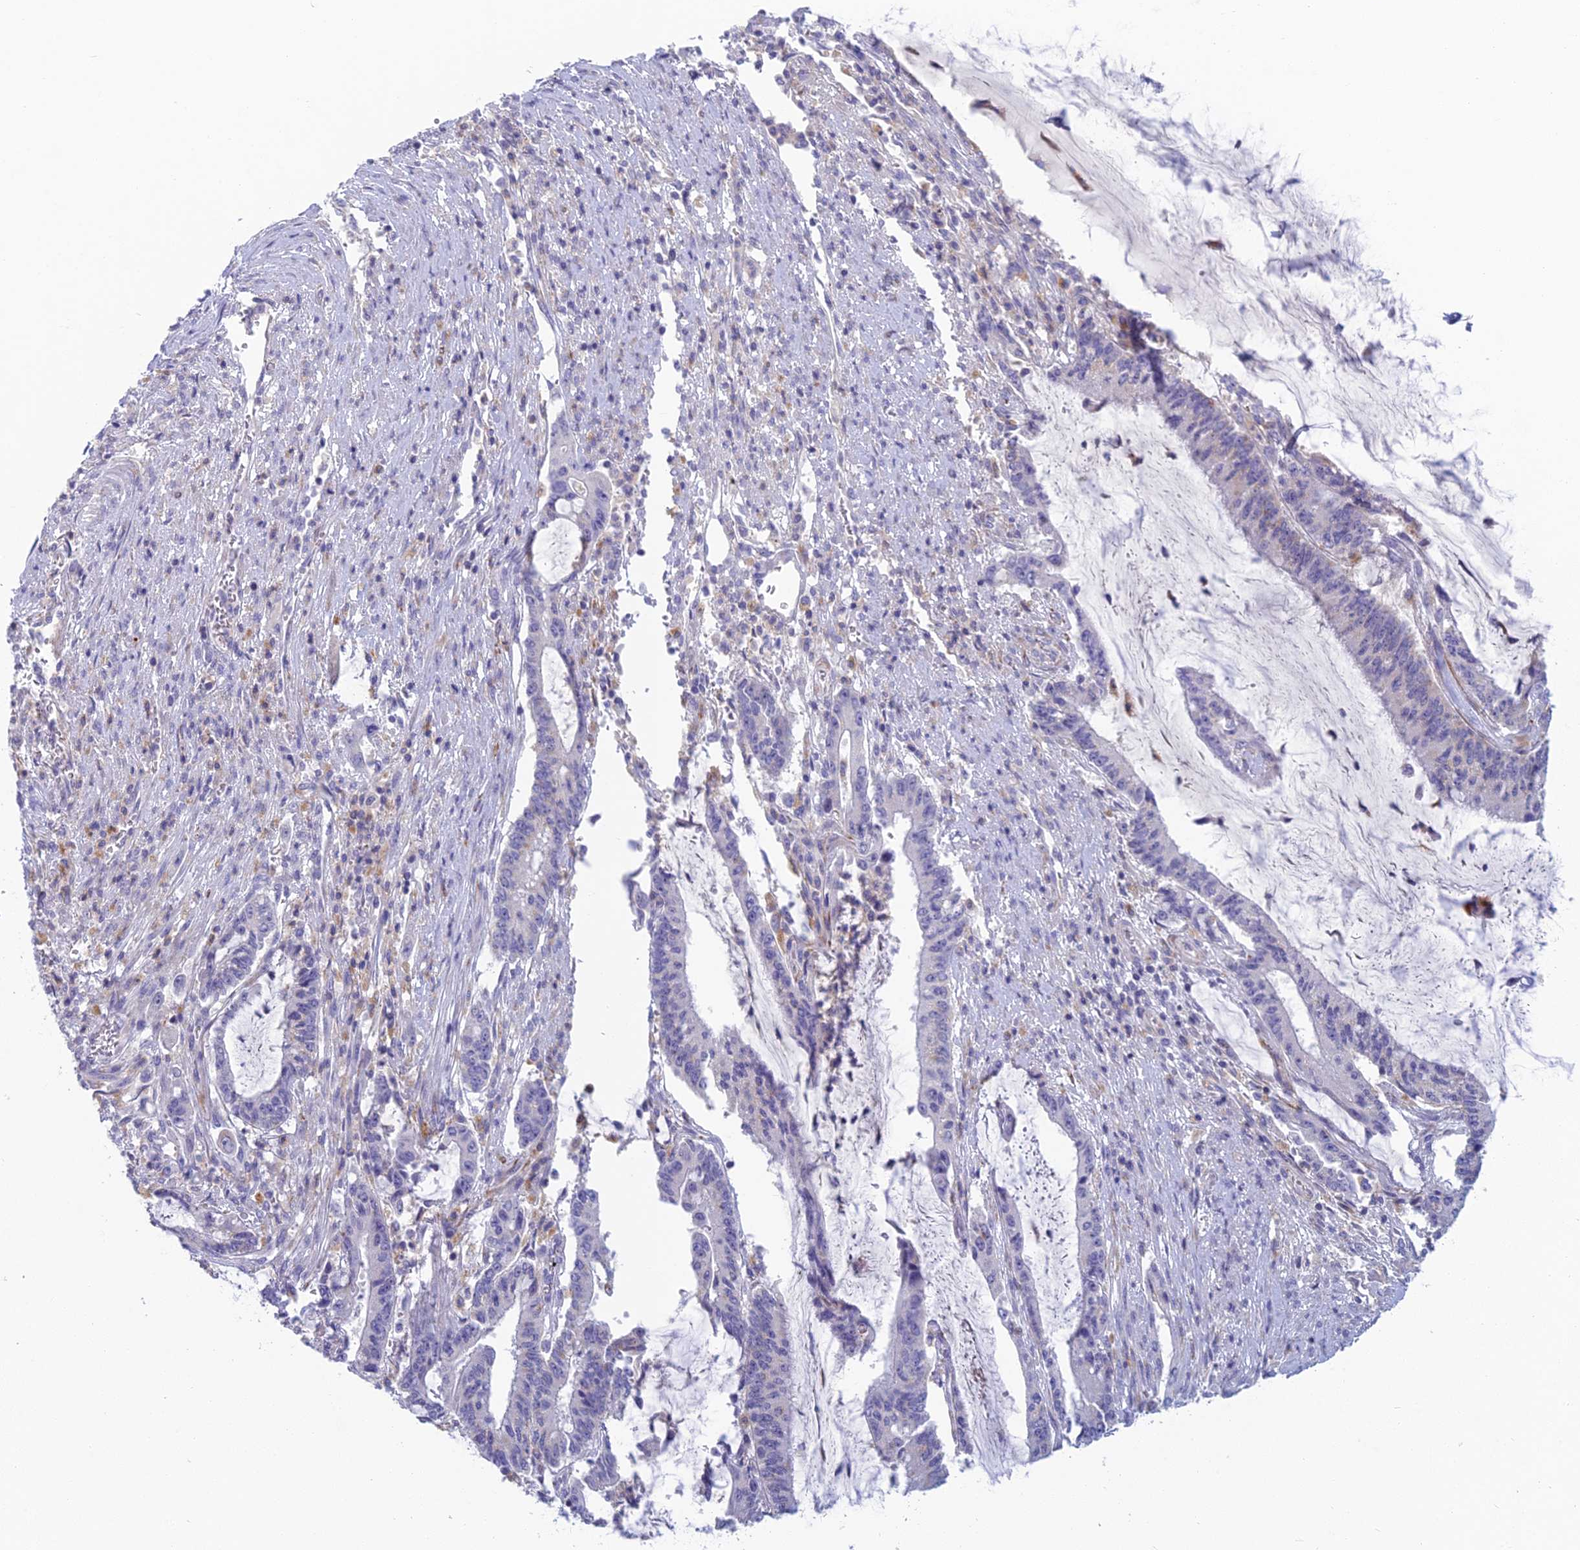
{"staining": {"intensity": "weak", "quantity": "<25%", "location": "cytoplasmic/membranous"}, "tissue": "pancreatic cancer", "cell_type": "Tumor cells", "image_type": "cancer", "snomed": [{"axis": "morphology", "description": "Adenocarcinoma, NOS"}, {"axis": "topography", "description": "Pancreas"}], "caption": "Immunohistochemical staining of human adenocarcinoma (pancreatic) demonstrates no significant expression in tumor cells.", "gene": "FERD3L", "patient": {"sex": "female", "age": 50}}